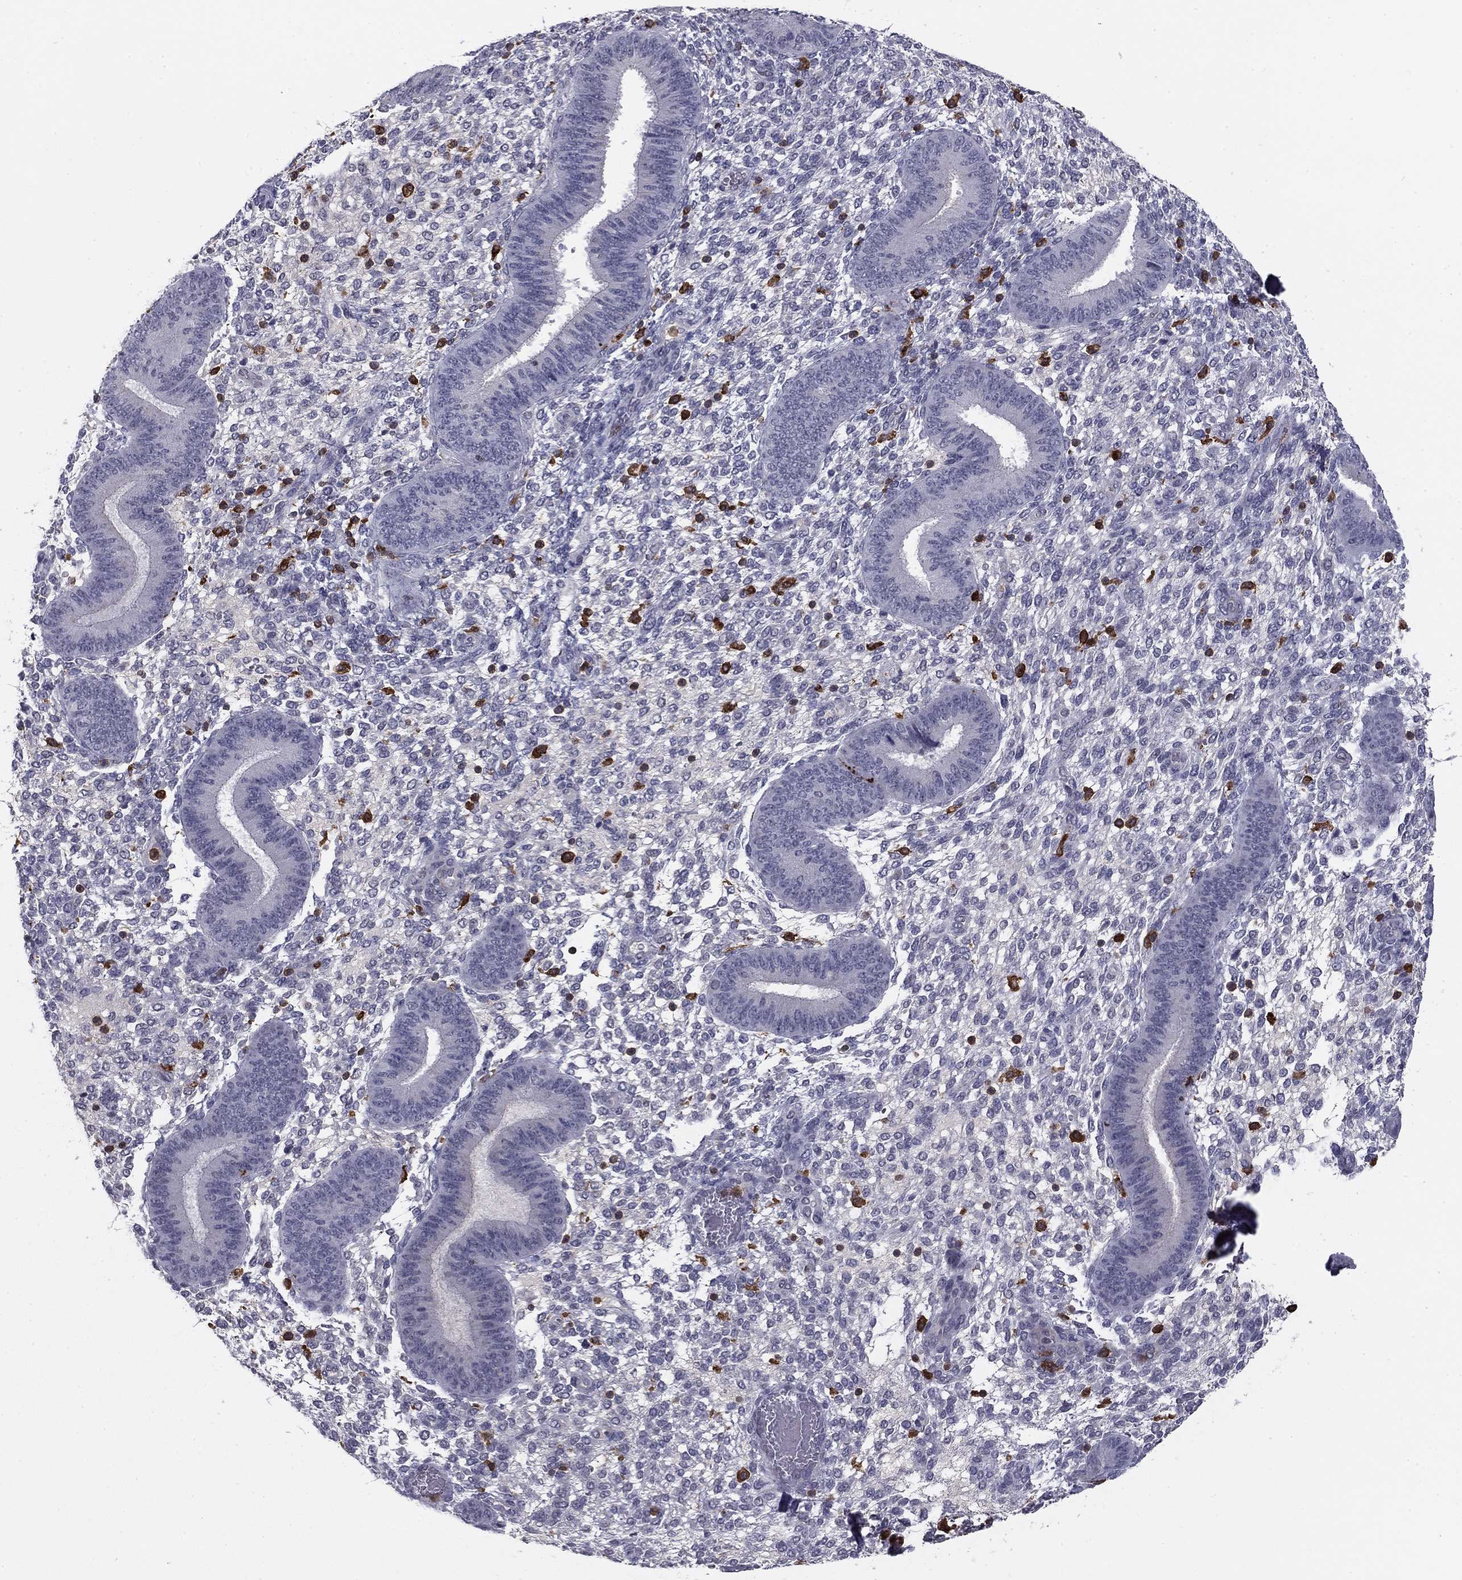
{"staining": {"intensity": "negative", "quantity": "none", "location": "none"}, "tissue": "endometrium", "cell_type": "Cells in endometrial stroma", "image_type": "normal", "snomed": [{"axis": "morphology", "description": "Normal tissue, NOS"}, {"axis": "topography", "description": "Endometrium"}], "caption": "This is a photomicrograph of IHC staining of benign endometrium, which shows no positivity in cells in endometrial stroma. (Stains: DAB IHC with hematoxylin counter stain, Microscopy: brightfield microscopy at high magnification).", "gene": "PLCB2", "patient": {"sex": "female", "age": 39}}